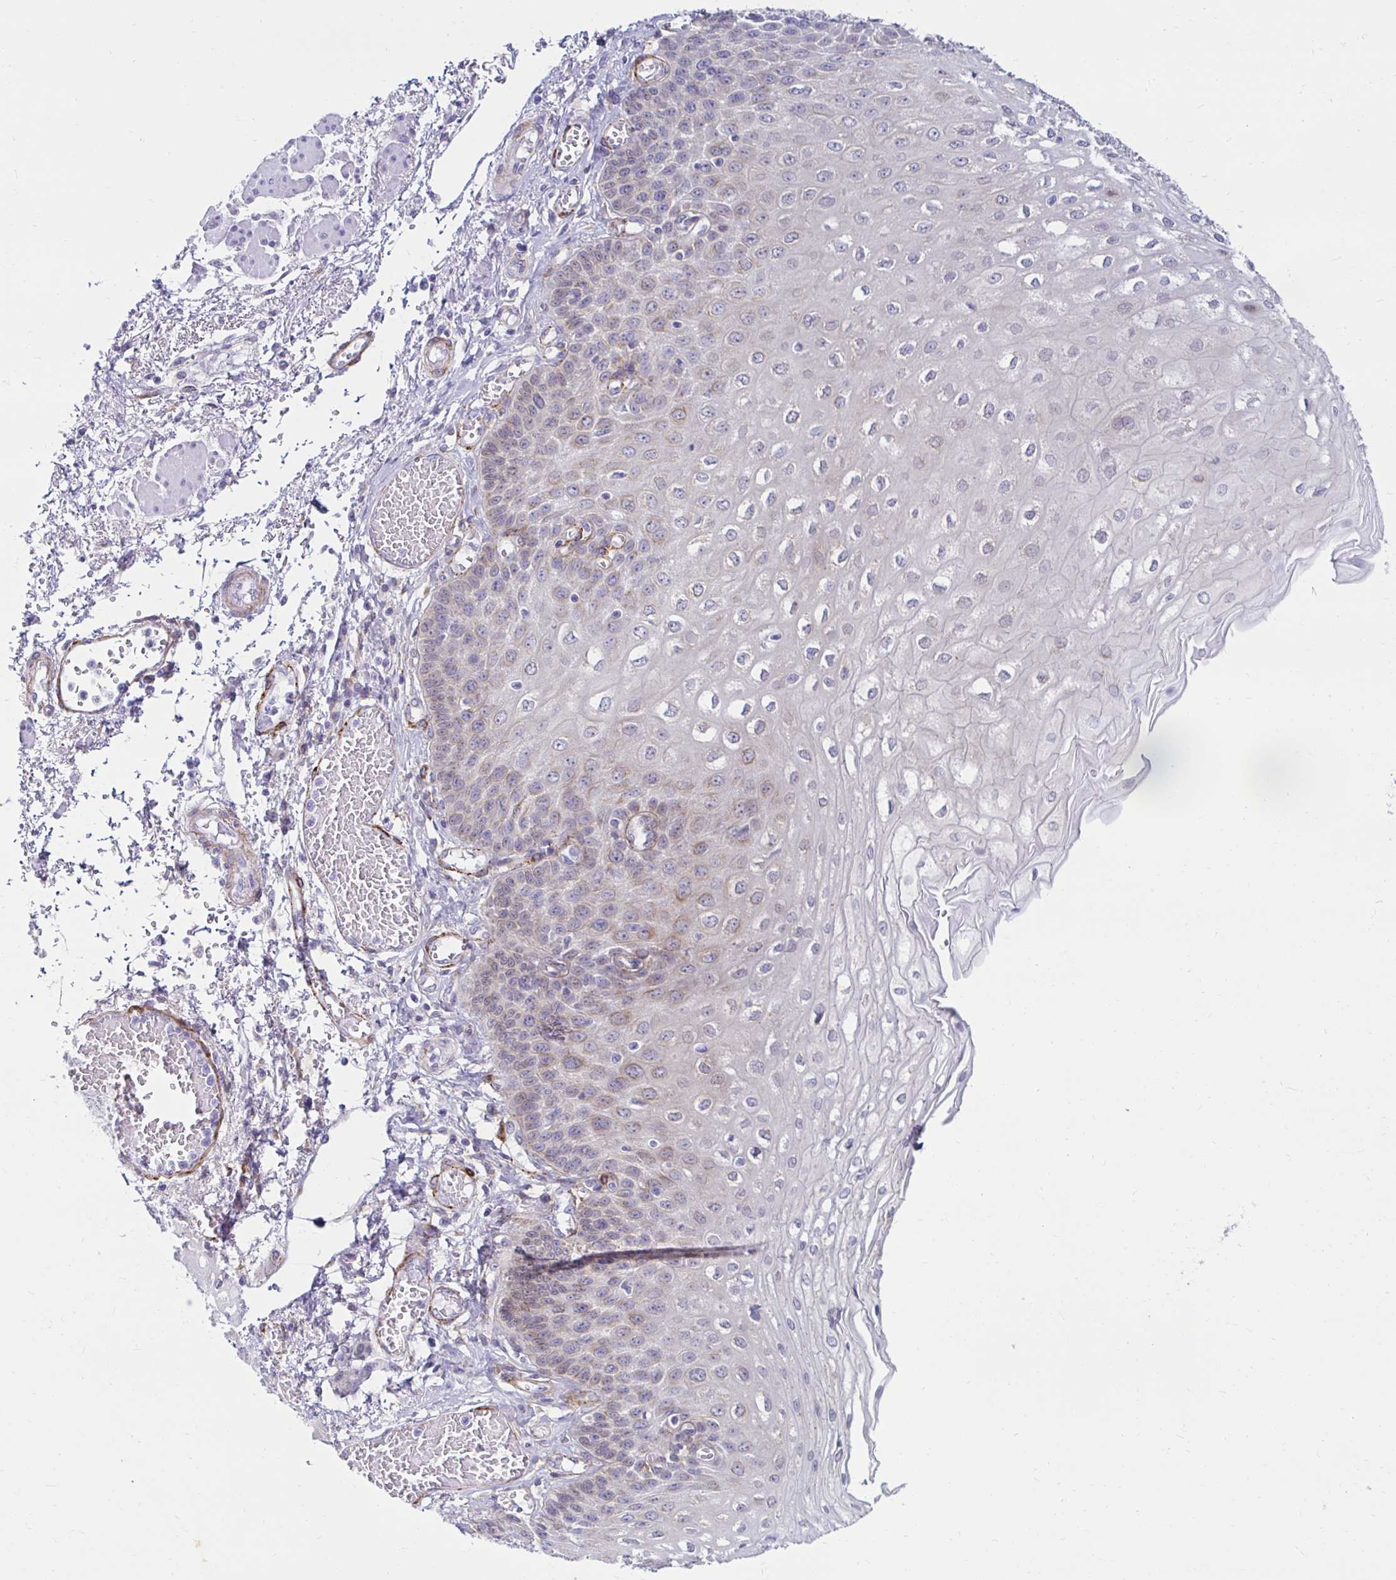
{"staining": {"intensity": "moderate", "quantity": "<25%", "location": "cytoplasmic/membranous"}, "tissue": "esophagus", "cell_type": "Squamous epithelial cells", "image_type": "normal", "snomed": [{"axis": "morphology", "description": "Normal tissue, NOS"}, {"axis": "morphology", "description": "Adenocarcinoma, NOS"}, {"axis": "topography", "description": "Esophagus"}], "caption": "Immunohistochemistry (IHC) (DAB) staining of unremarkable human esophagus displays moderate cytoplasmic/membranous protein positivity in about <25% of squamous epithelial cells. (brown staining indicates protein expression, while blue staining denotes nuclei).", "gene": "ANKRD62", "patient": {"sex": "male", "age": 81}}